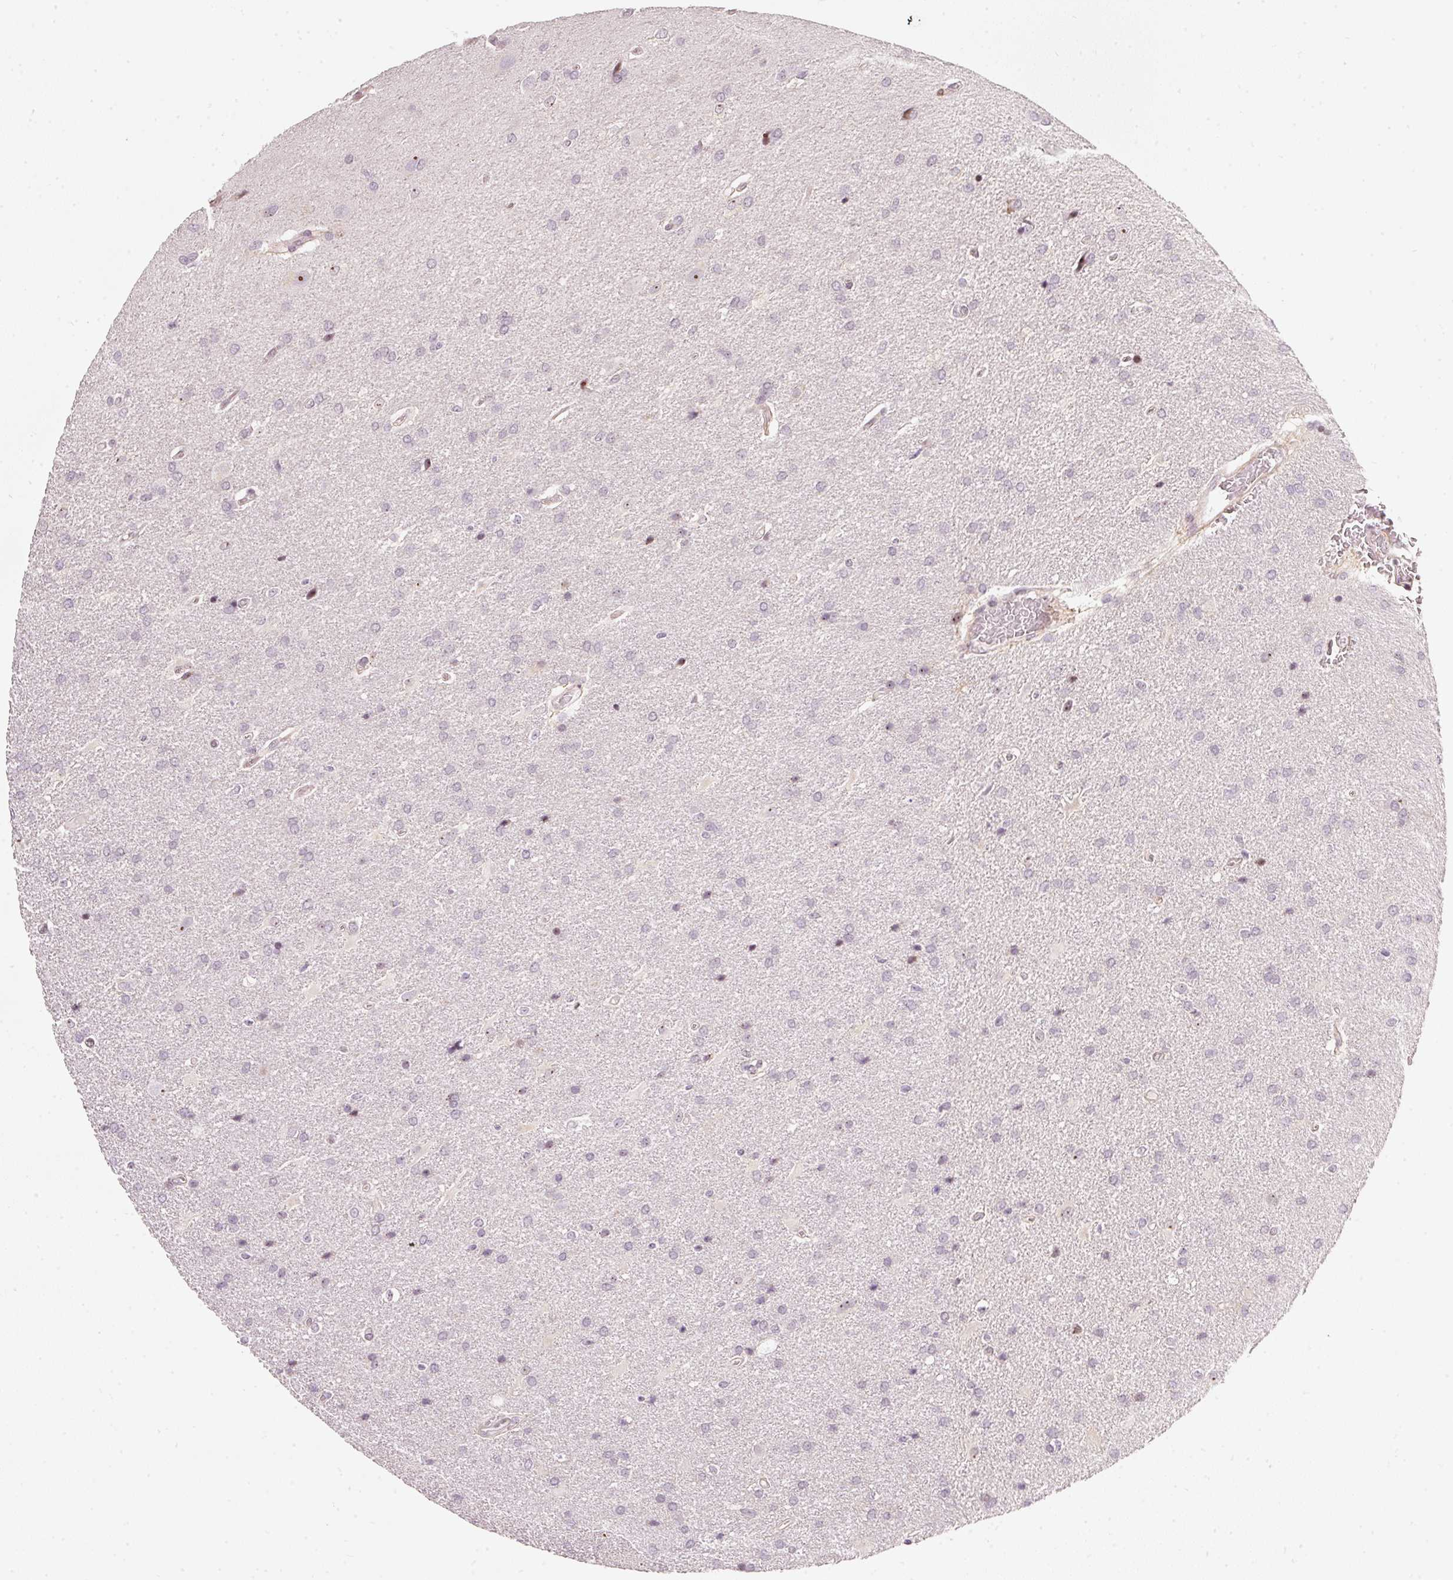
{"staining": {"intensity": "moderate", "quantity": "<25%", "location": "nuclear"}, "tissue": "glioma", "cell_type": "Tumor cells", "image_type": "cancer", "snomed": [{"axis": "morphology", "description": "Glioma, malignant, High grade"}, {"axis": "topography", "description": "Brain"}], "caption": "Glioma stained with a brown dye reveals moderate nuclear positive staining in about <25% of tumor cells.", "gene": "MXRA8", "patient": {"sex": "male", "age": 56}}